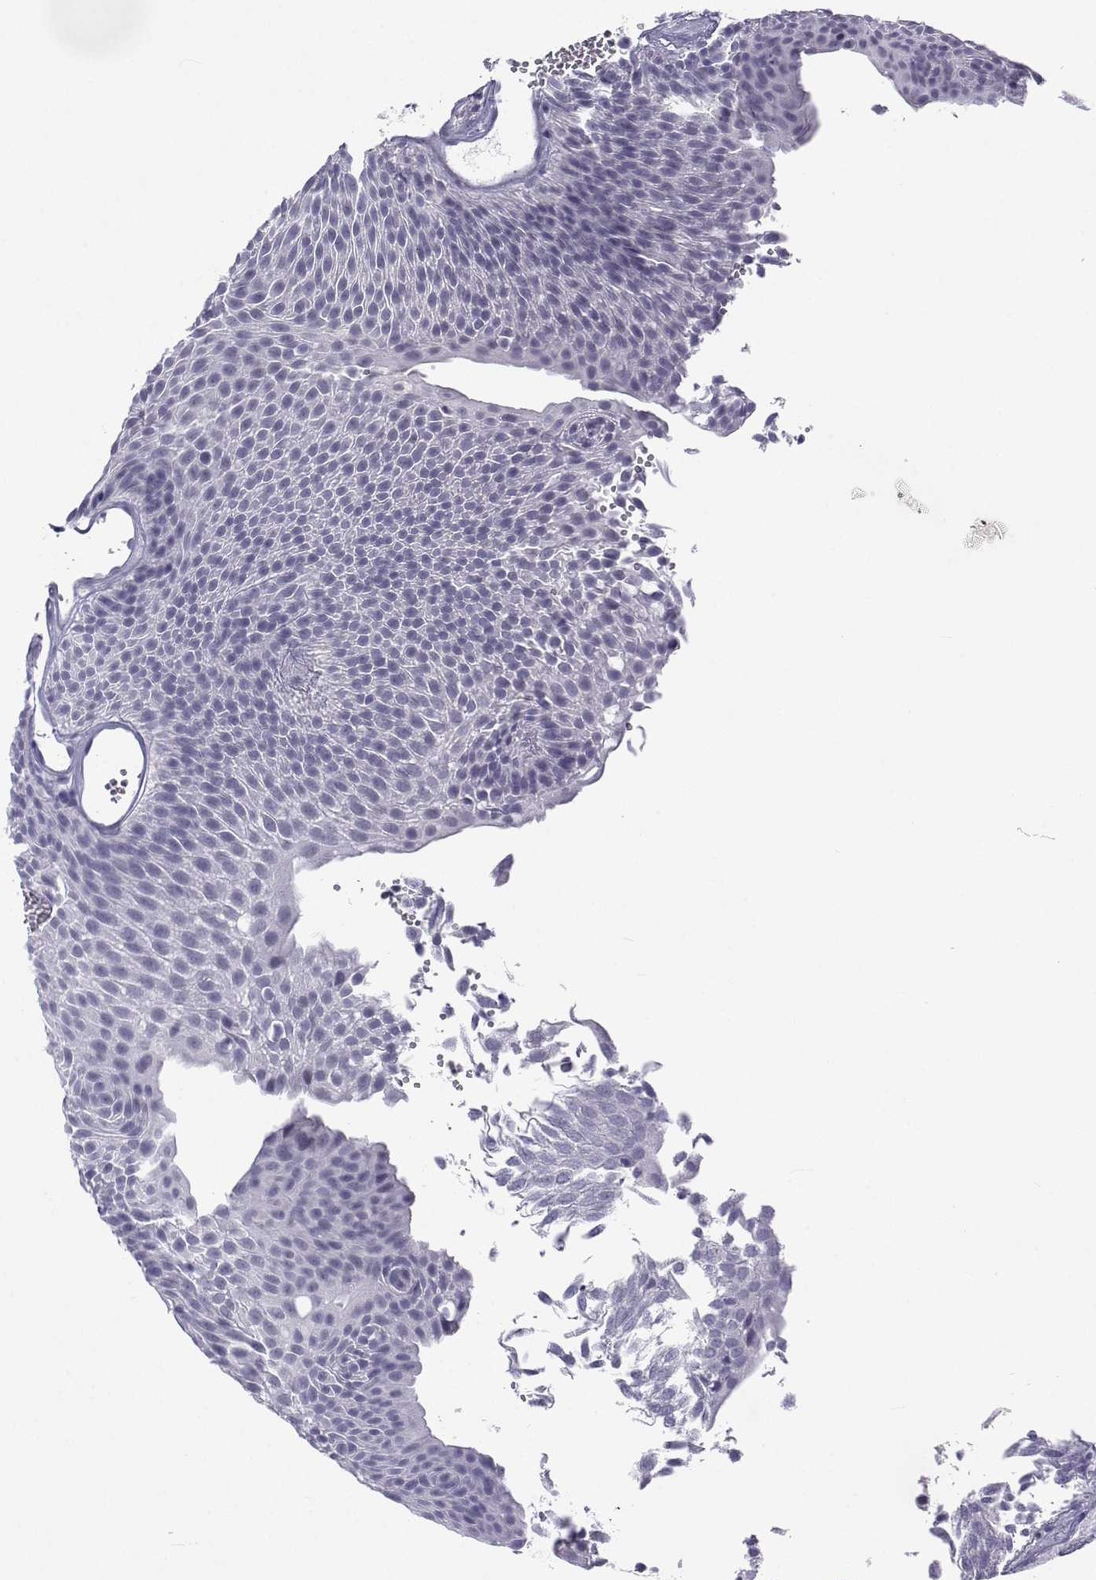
{"staining": {"intensity": "negative", "quantity": "none", "location": "none"}, "tissue": "urothelial cancer", "cell_type": "Tumor cells", "image_type": "cancer", "snomed": [{"axis": "morphology", "description": "Urothelial carcinoma, Low grade"}, {"axis": "topography", "description": "Urinary bladder"}], "caption": "A high-resolution image shows immunohistochemistry staining of low-grade urothelial carcinoma, which shows no significant expression in tumor cells.", "gene": "ACTL7A", "patient": {"sex": "male", "age": 52}}